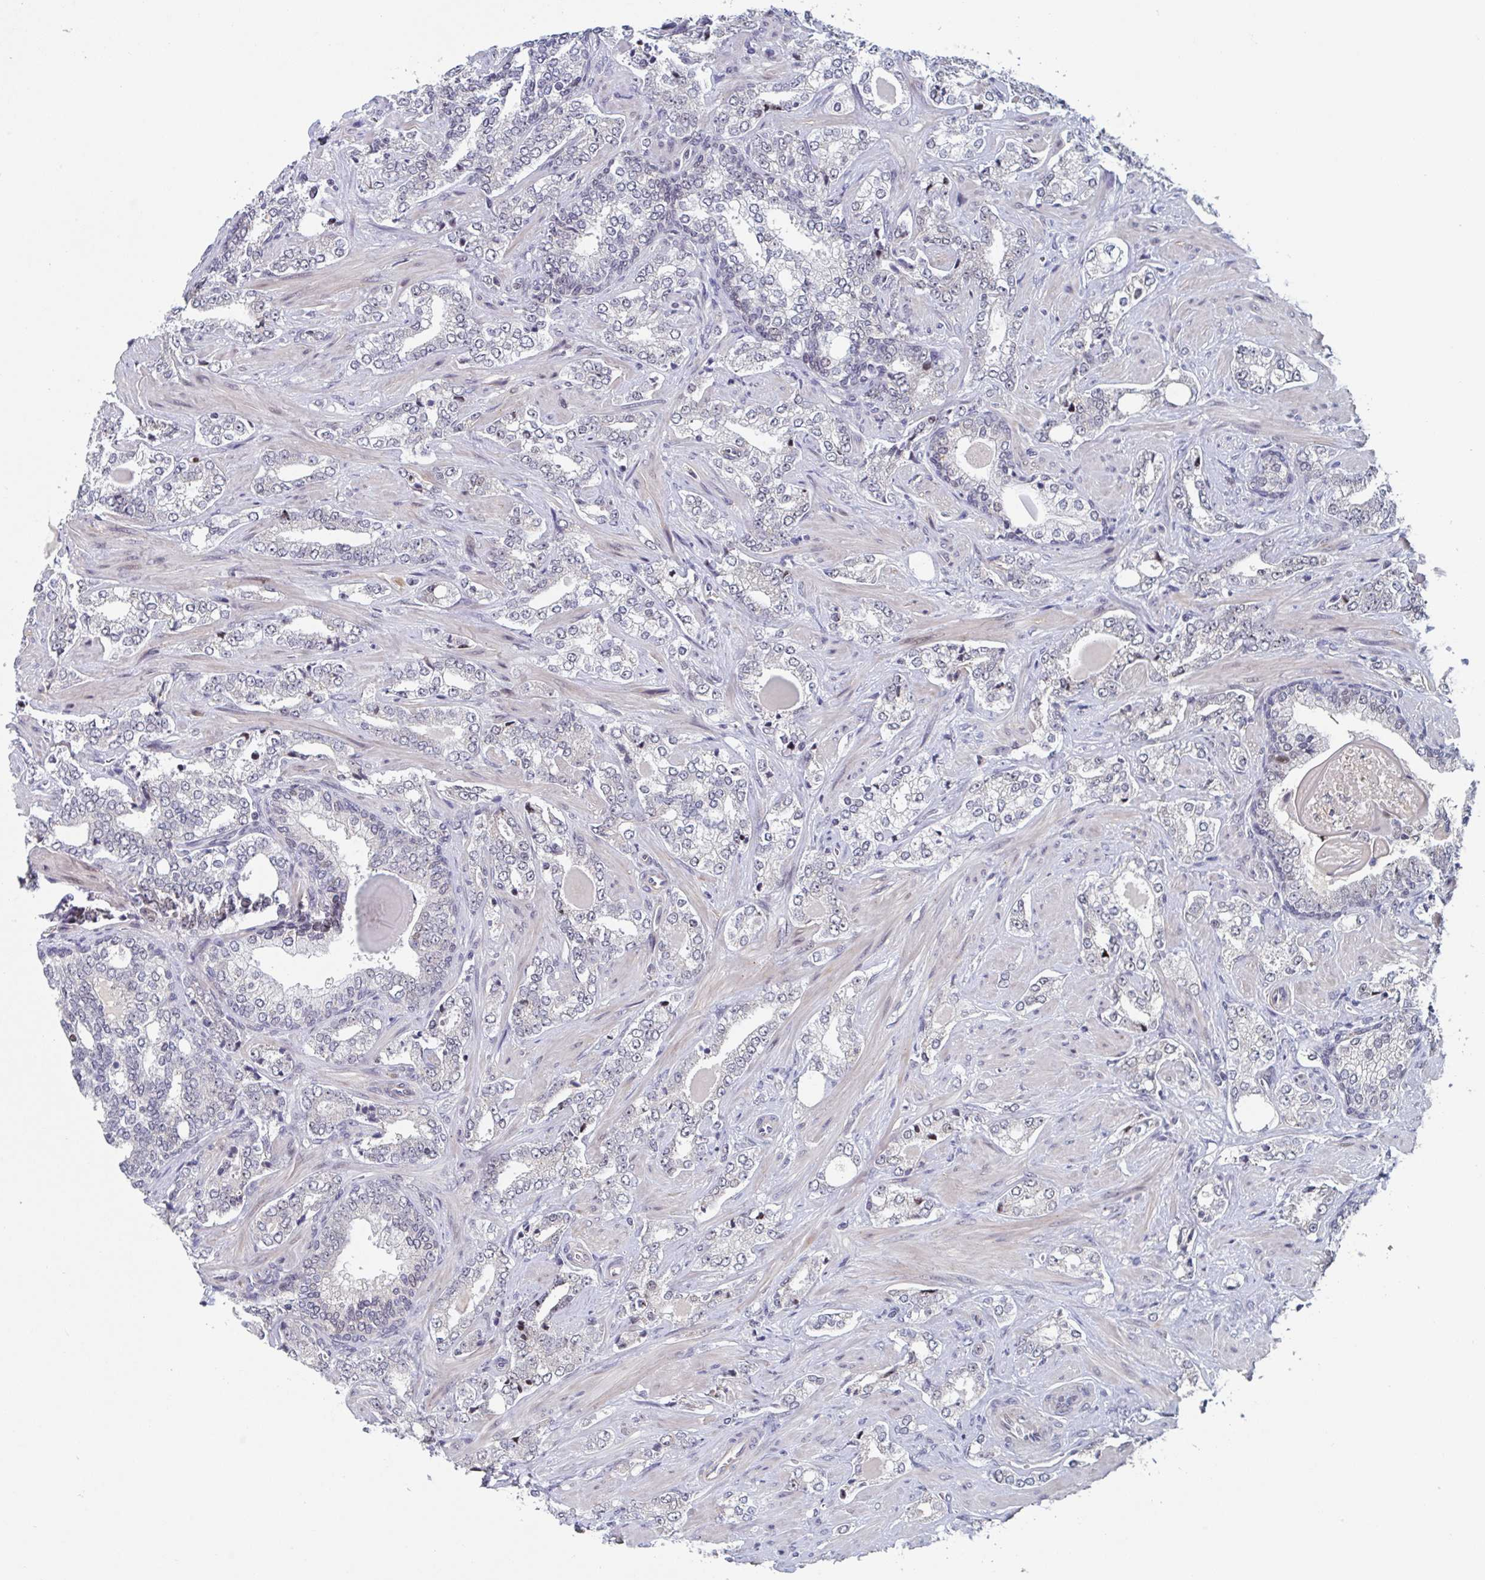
{"staining": {"intensity": "negative", "quantity": "none", "location": "none"}, "tissue": "prostate cancer", "cell_type": "Tumor cells", "image_type": "cancer", "snomed": [{"axis": "morphology", "description": "Adenocarcinoma, High grade"}, {"axis": "topography", "description": "Prostate"}], "caption": "High power microscopy photomicrograph of an immunohistochemistry micrograph of high-grade adenocarcinoma (prostate), revealing no significant expression in tumor cells. (Brightfield microscopy of DAB (3,3'-diaminobenzidine) immunohistochemistry at high magnification).", "gene": "RNF212", "patient": {"sex": "male", "age": 60}}